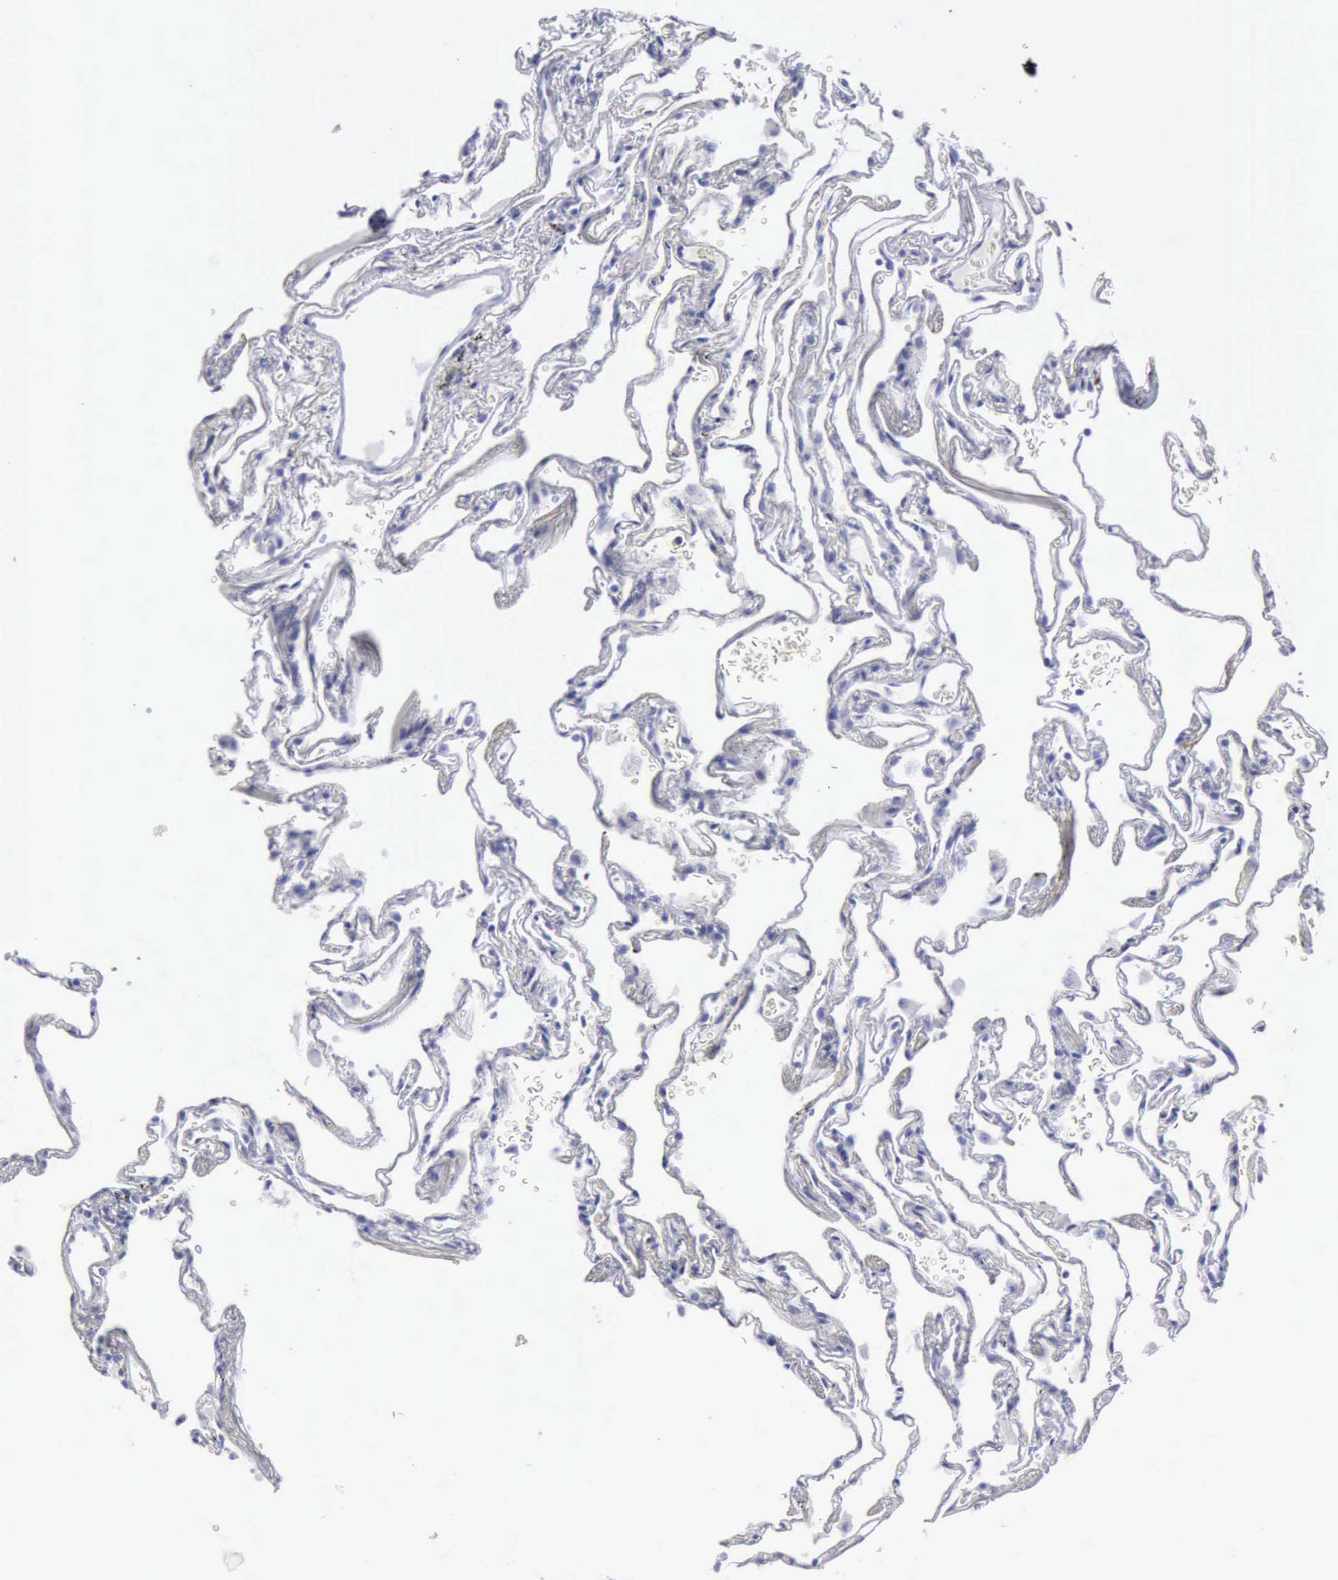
{"staining": {"intensity": "negative", "quantity": "none", "location": "none"}, "tissue": "lung", "cell_type": "Alveolar cells", "image_type": "normal", "snomed": [{"axis": "morphology", "description": "Normal tissue, NOS"}, {"axis": "morphology", "description": "Inflammation, NOS"}, {"axis": "topography", "description": "Lung"}], "caption": "Protein analysis of unremarkable lung shows no significant positivity in alveolar cells.", "gene": "NCAM1", "patient": {"sex": "male", "age": 69}}